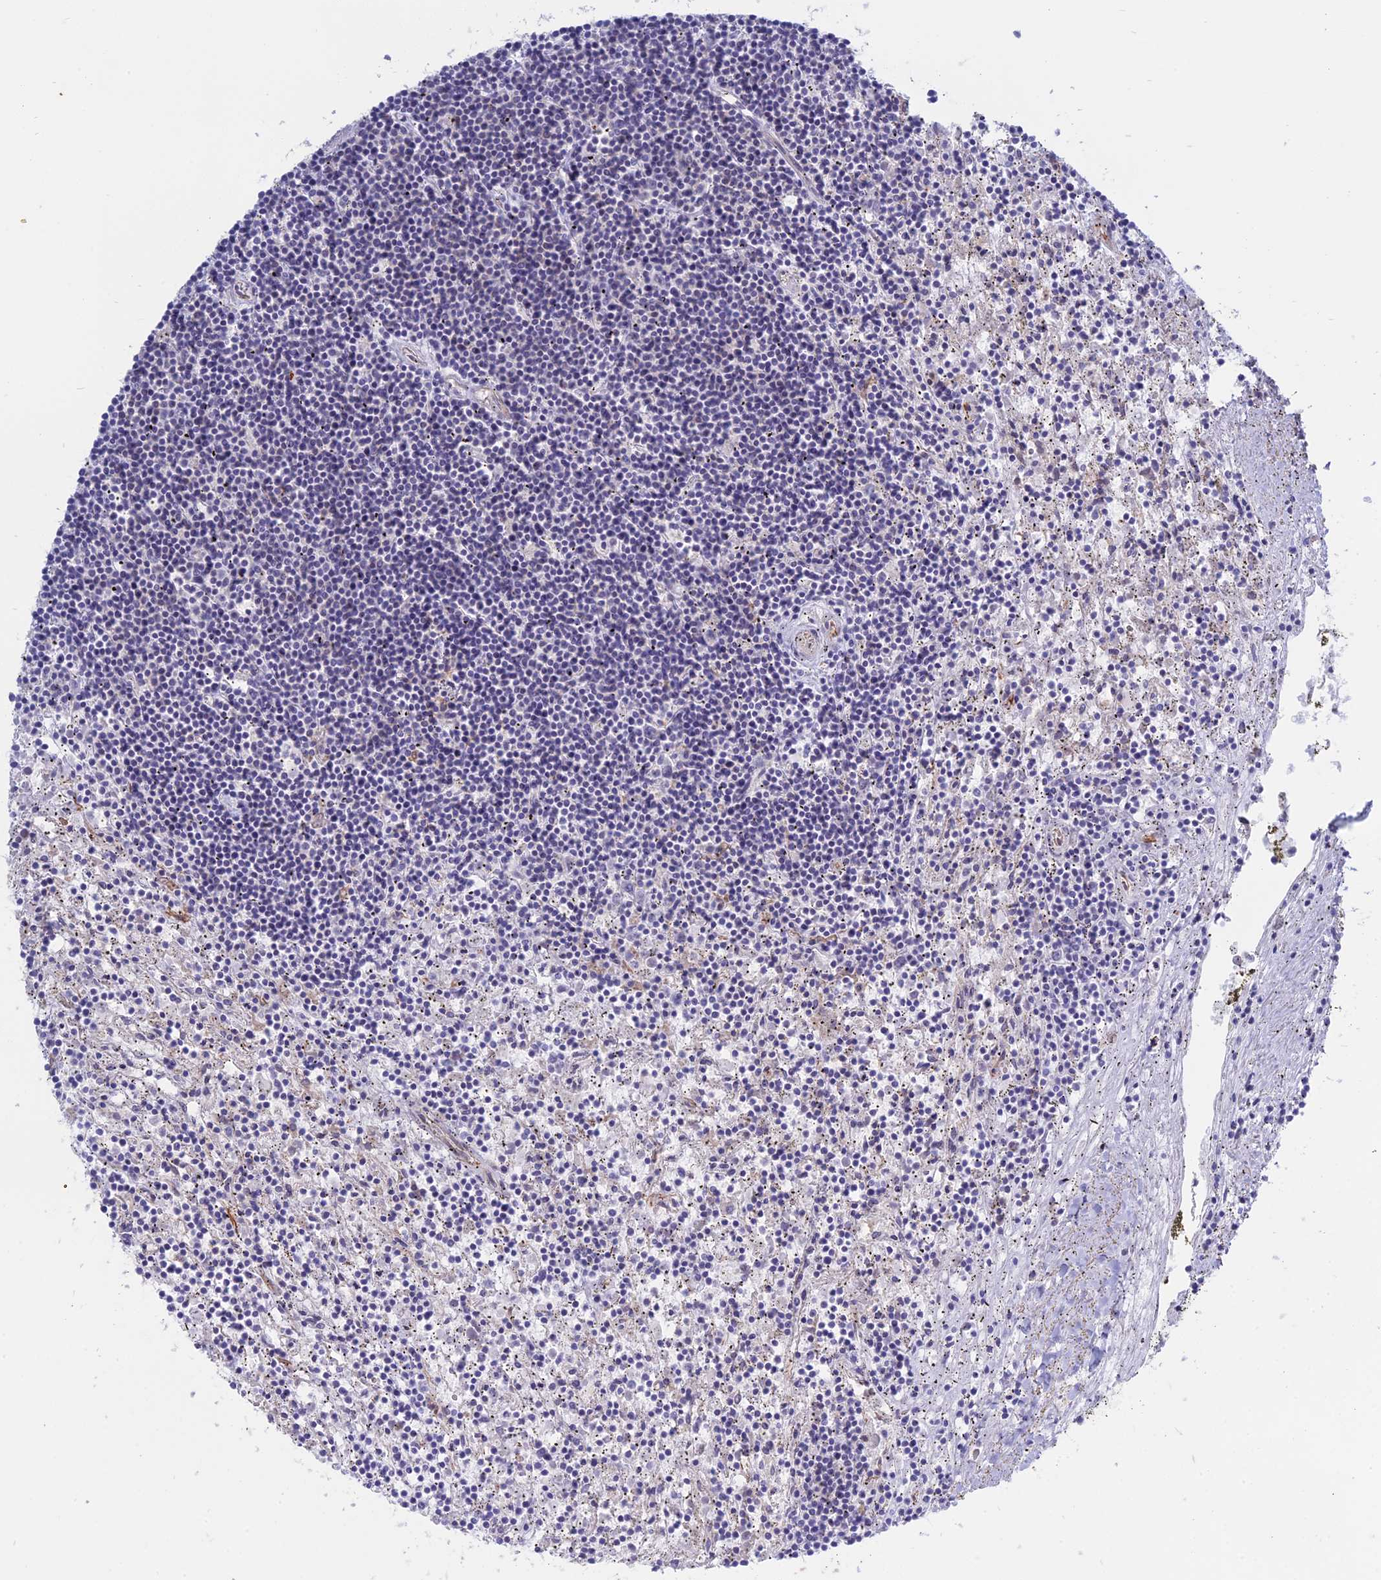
{"staining": {"intensity": "negative", "quantity": "none", "location": "none"}, "tissue": "lymphoma", "cell_type": "Tumor cells", "image_type": "cancer", "snomed": [{"axis": "morphology", "description": "Malignant lymphoma, non-Hodgkin's type, Low grade"}, {"axis": "topography", "description": "Spleen"}], "caption": "Immunohistochemical staining of malignant lymphoma, non-Hodgkin's type (low-grade) reveals no significant positivity in tumor cells.", "gene": "MYO5B", "patient": {"sex": "male", "age": 76}}